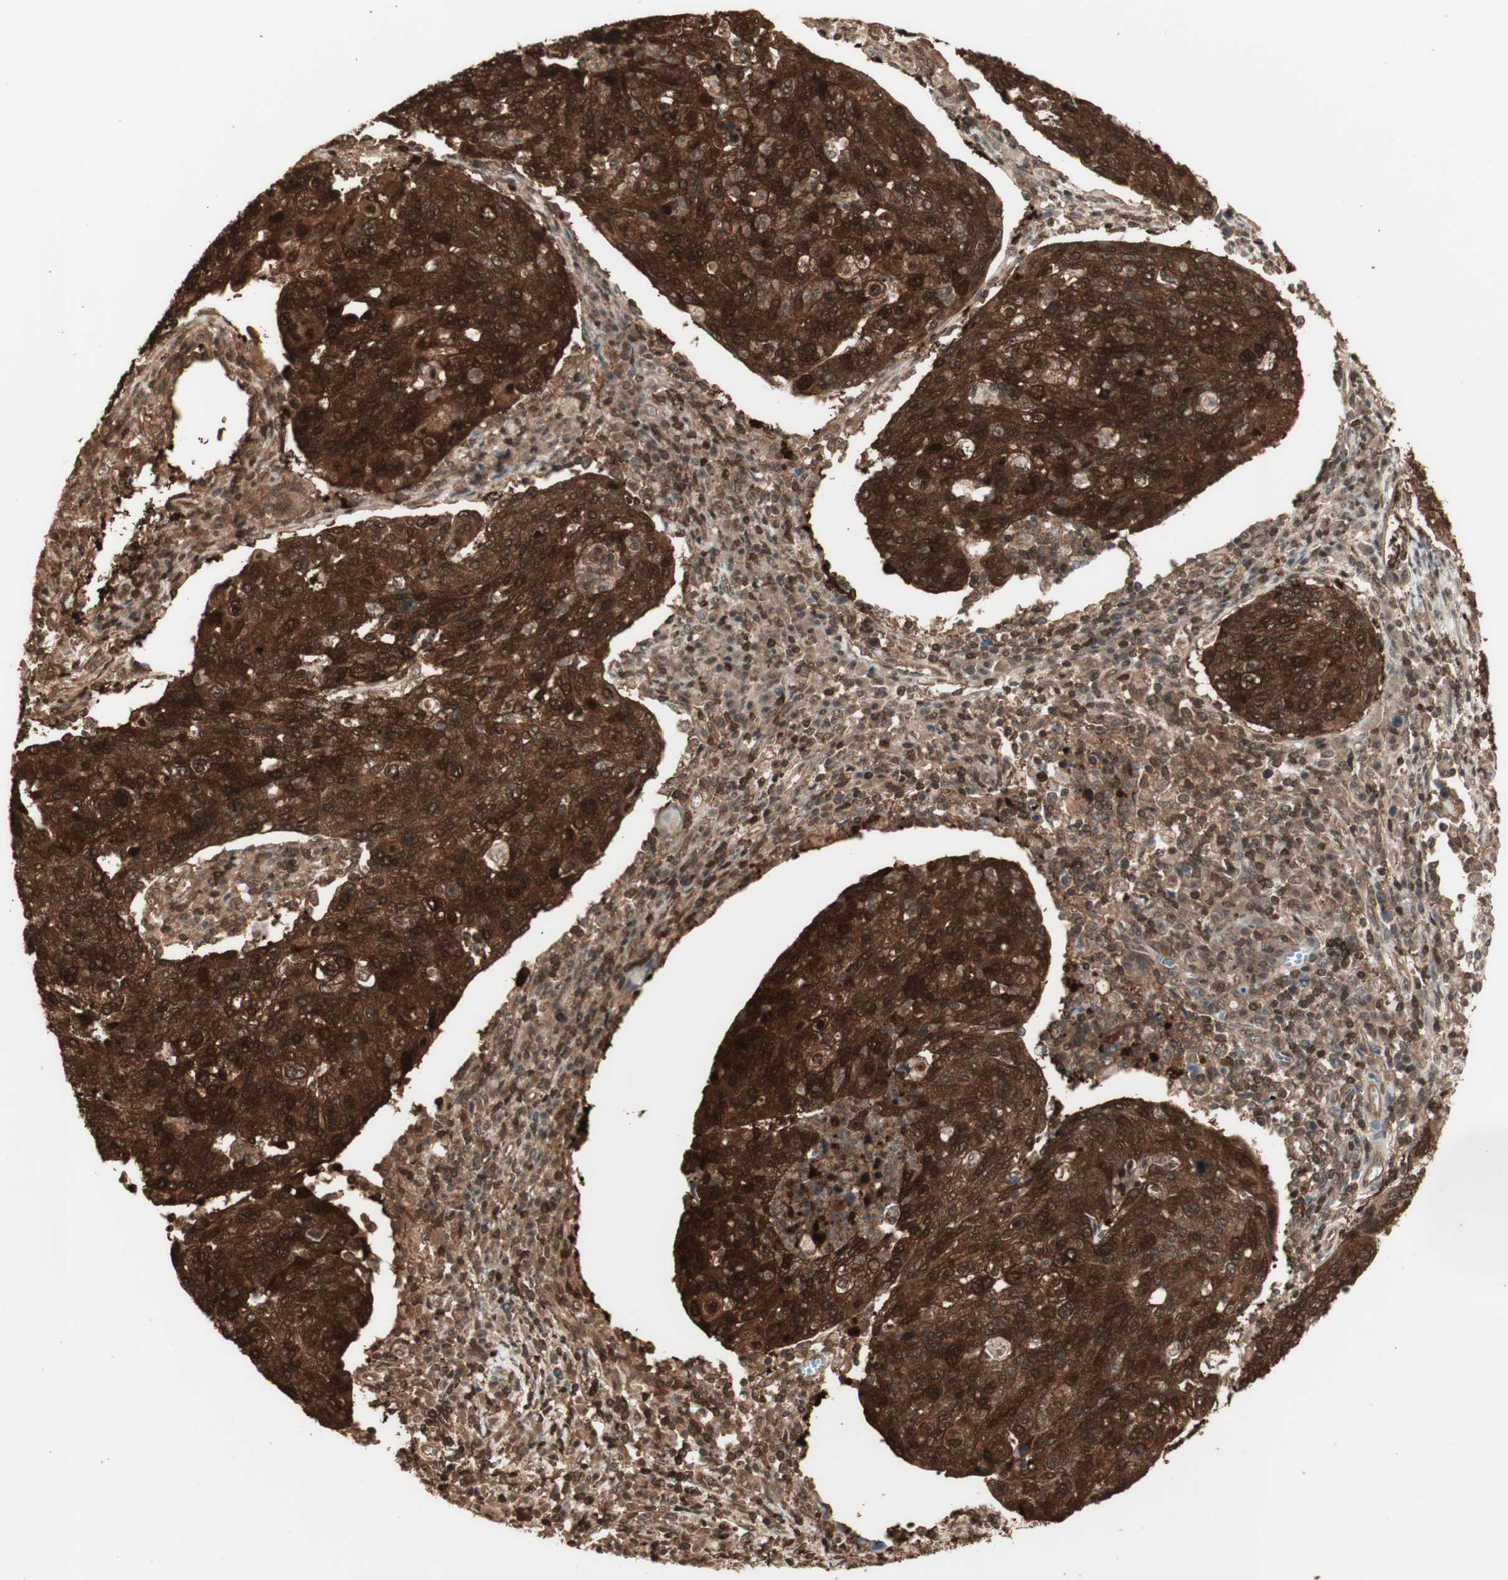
{"staining": {"intensity": "strong", "quantity": ">75%", "location": "cytoplasmic/membranous,nuclear"}, "tissue": "cervical cancer", "cell_type": "Tumor cells", "image_type": "cancer", "snomed": [{"axis": "morphology", "description": "Squamous cell carcinoma, NOS"}, {"axis": "topography", "description": "Cervix"}], "caption": "Squamous cell carcinoma (cervical) stained with a protein marker reveals strong staining in tumor cells.", "gene": "YWHAB", "patient": {"sex": "female", "age": 40}}